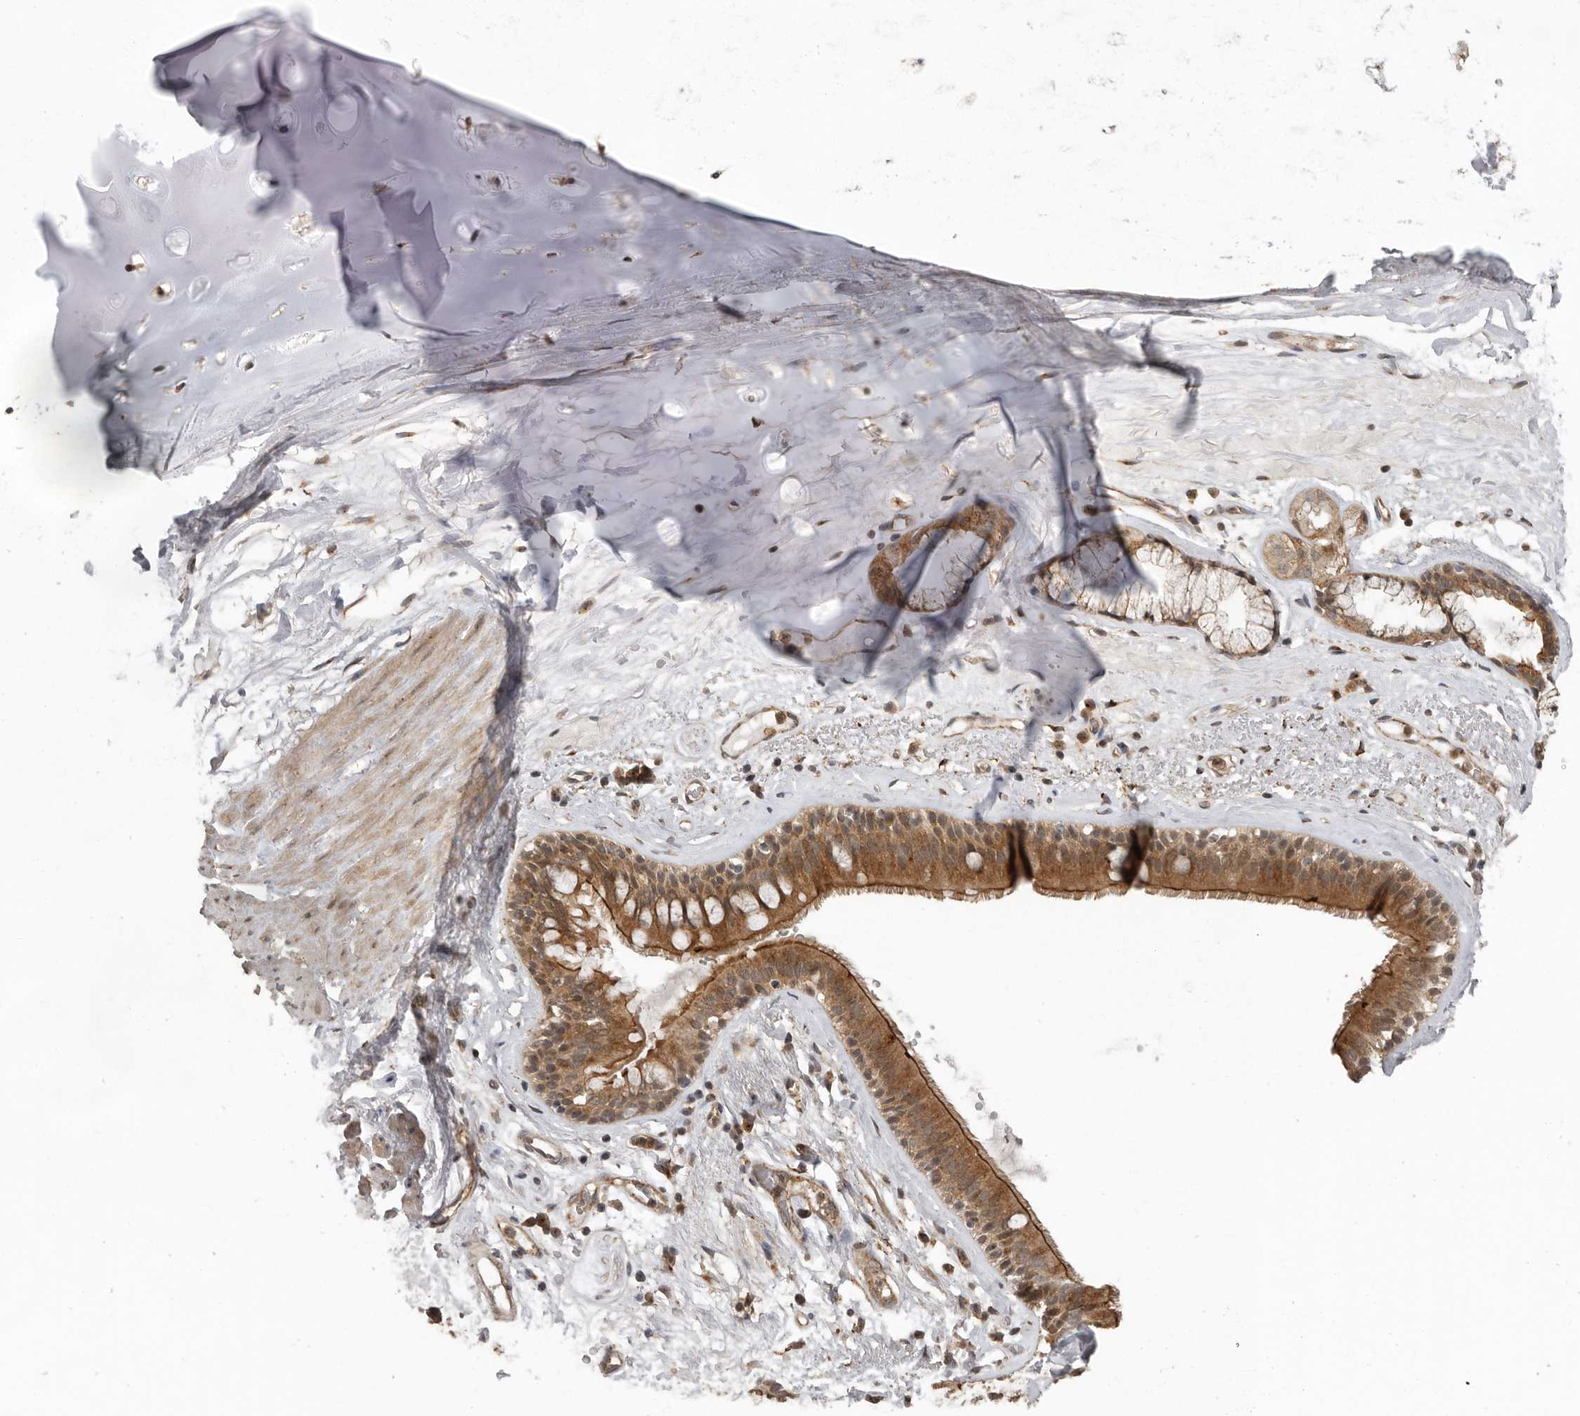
{"staining": {"intensity": "weak", "quantity": "25%-75%", "location": "cytoplasmic/membranous"}, "tissue": "adipose tissue", "cell_type": "Adipocytes", "image_type": "normal", "snomed": [{"axis": "morphology", "description": "Normal tissue, NOS"}, {"axis": "topography", "description": "Cartilage tissue"}], "caption": "Immunohistochemistry (IHC) of unremarkable adipose tissue exhibits low levels of weak cytoplasmic/membranous positivity in approximately 25%-75% of adipocytes. The staining was performed using DAB, with brown indicating positive protein expression. Nuclei are stained blue with hematoxylin.", "gene": "CEP350", "patient": {"sex": "female", "age": 63}}